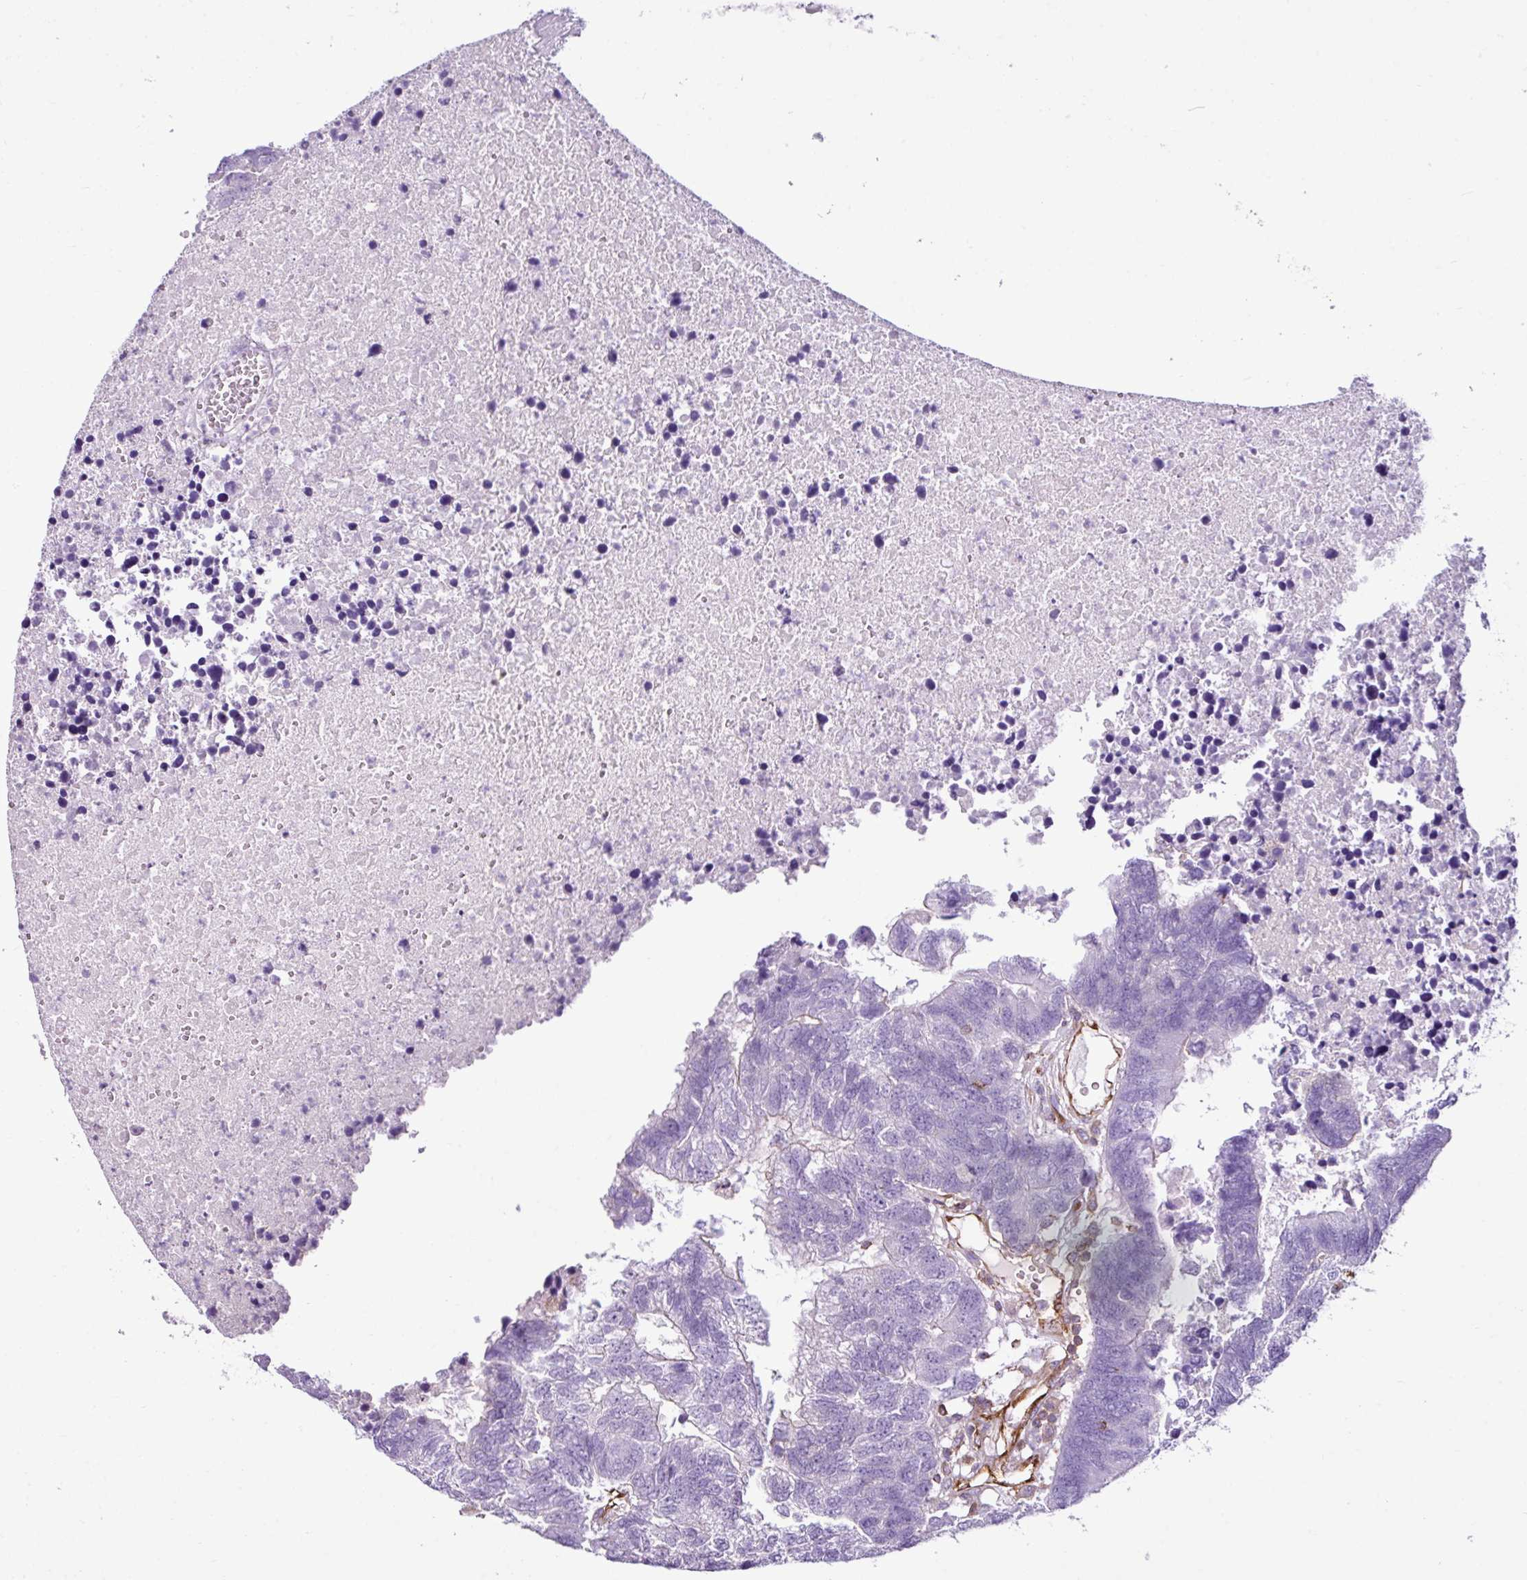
{"staining": {"intensity": "negative", "quantity": "none", "location": "none"}, "tissue": "colorectal cancer", "cell_type": "Tumor cells", "image_type": "cancer", "snomed": [{"axis": "morphology", "description": "Adenocarcinoma, NOS"}, {"axis": "topography", "description": "Colon"}], "caption": "Tumor cells show no significant expression in colorectal cancer (adenocarcinoma).", "gene": "EME2", "patient": {"sex": "female", "age": 48}}